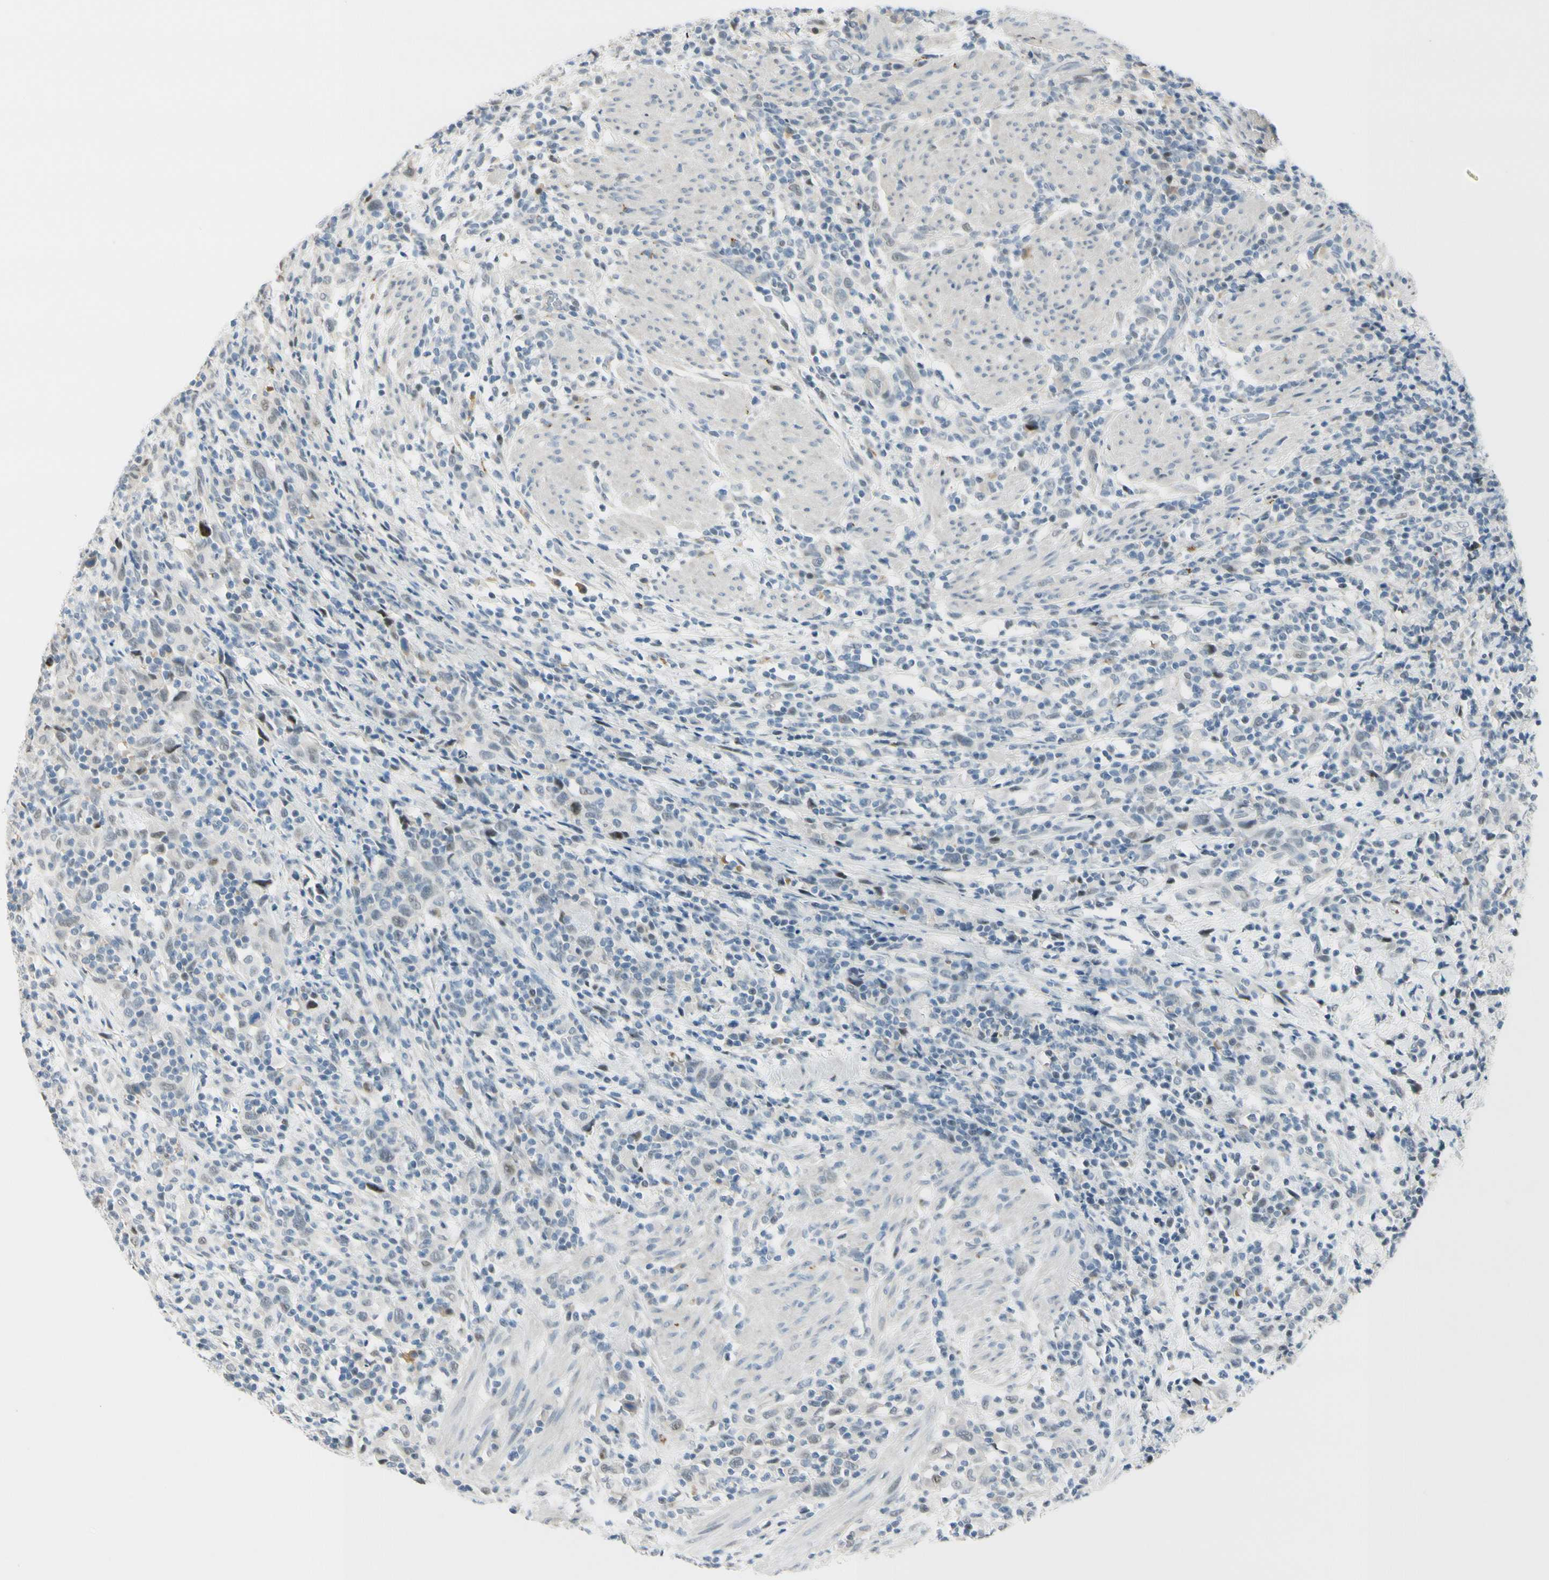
{"staining": {"intensity": "weak", "quantity": "<25%", "location": "nuclear"}, "tissue": "urothelial cancer", "cell_type": "Tumor cells", "image_type": "cancer", "snomed": [{"axis": "morphology", "description": "Urothelial carcinoma, High grade"}, {"axis": "topography", "description": "Urinary bladder"}], "caption": "Tumor cells are negative for protein expression in human urothelial carcinoma (high-grade). Nuclei are stained in blue.", "gene": "B4GALNT1", "patient": {"sex": "male", "age": 61}}